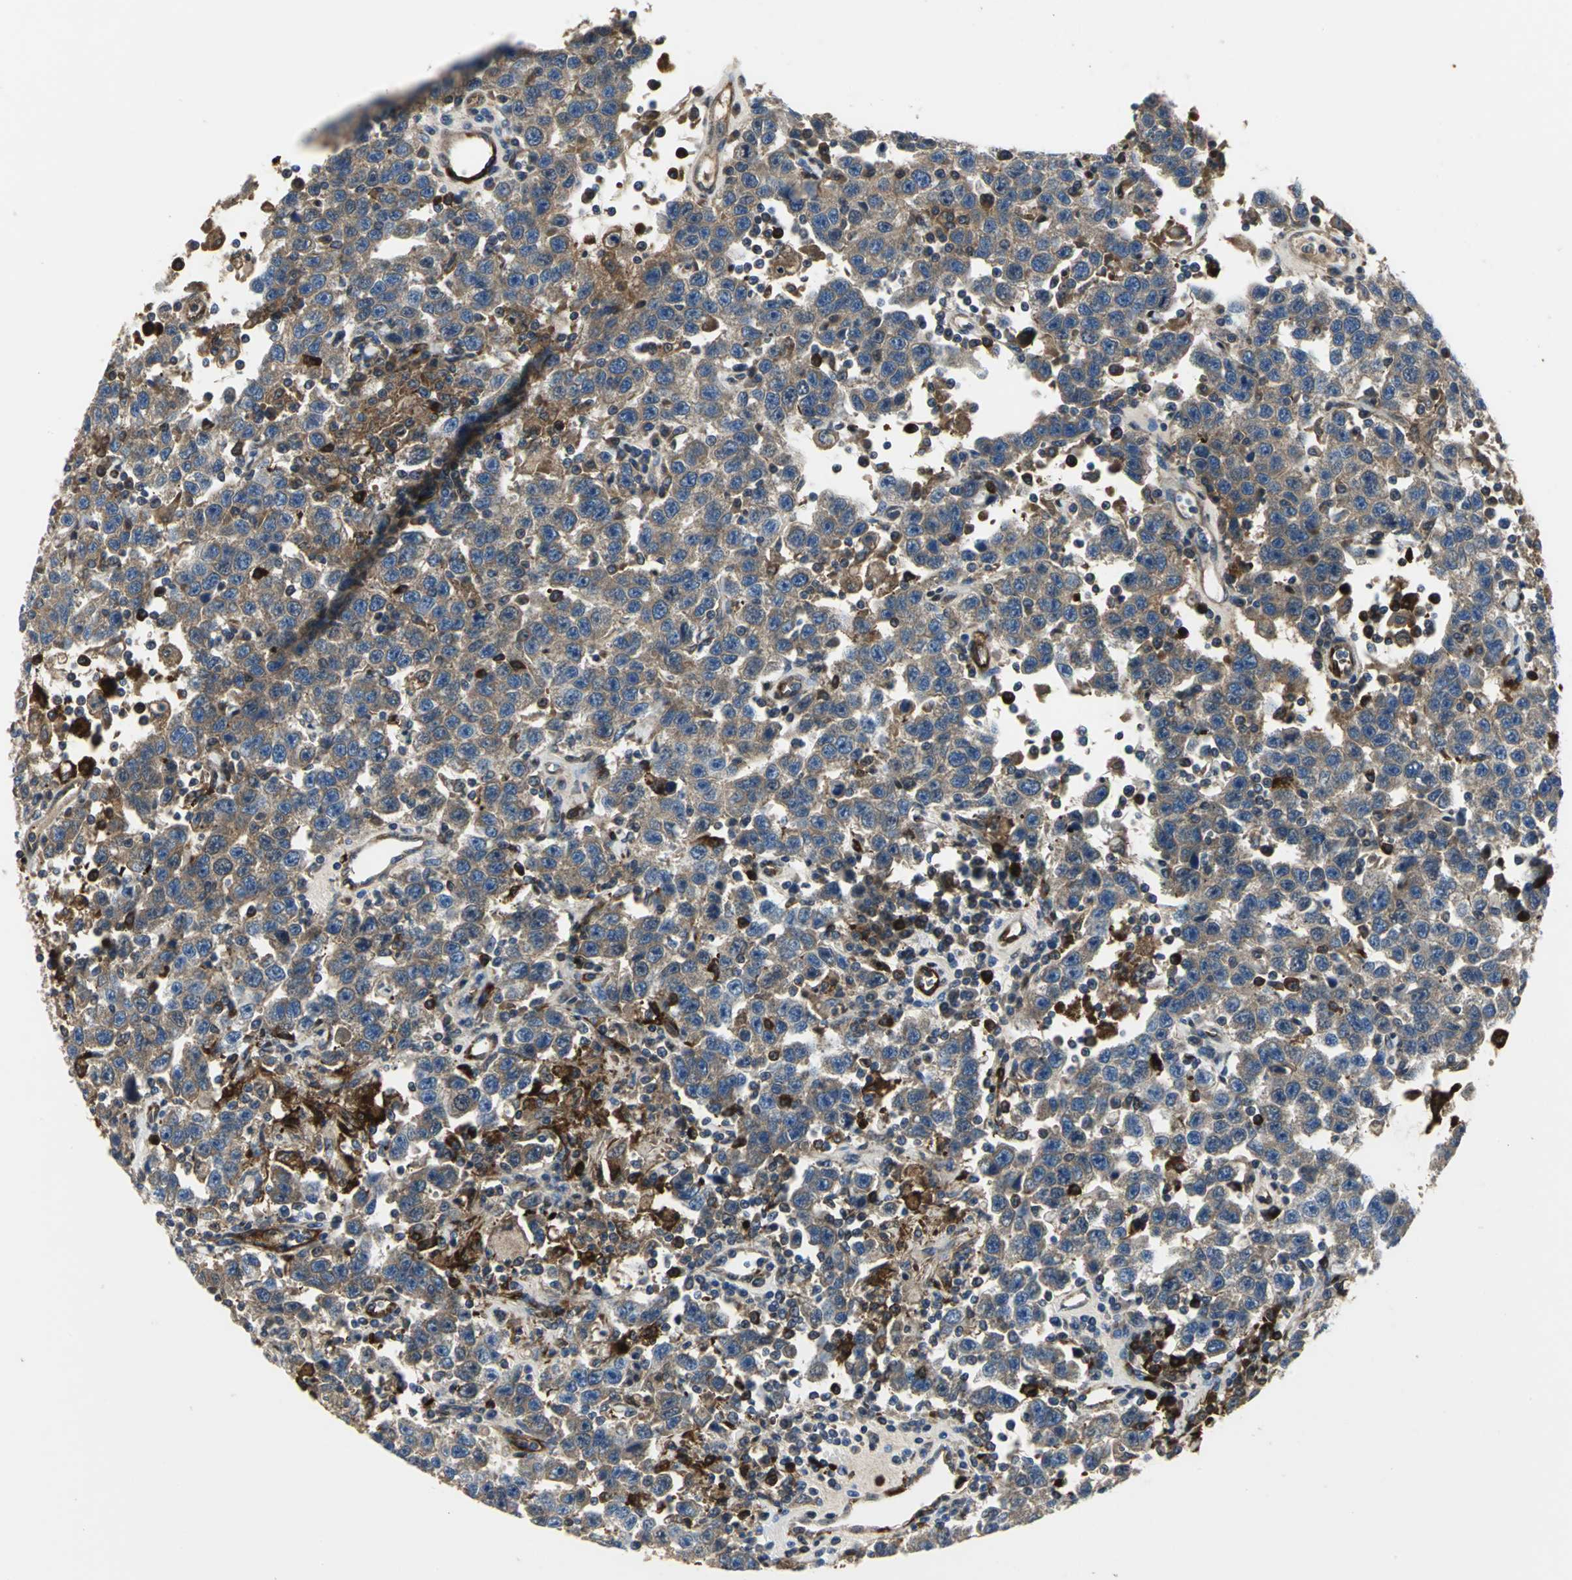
{"staining": {"intensity": "strong", "quantity": ">75%", "location": "cytoplasmic/membranous"}, "tissue": "testis cancer", "cell_type": "Tumor cells", "image_type": "cancer", "snomed": [{"axis": "morphology", "description": "Seminoma, NOS"}, {"axis": "topography", "description": "Testis"}], "caption": "An immunohistochemistry histopathology image of tumor tissue is shown. Protein staining in brown highlights strong cytoplasmic/membranous positivity in seminoma (testis) within tumor cells.", "gene": "CHRNB1", "patient": {"sex": "male", "age": 41}}